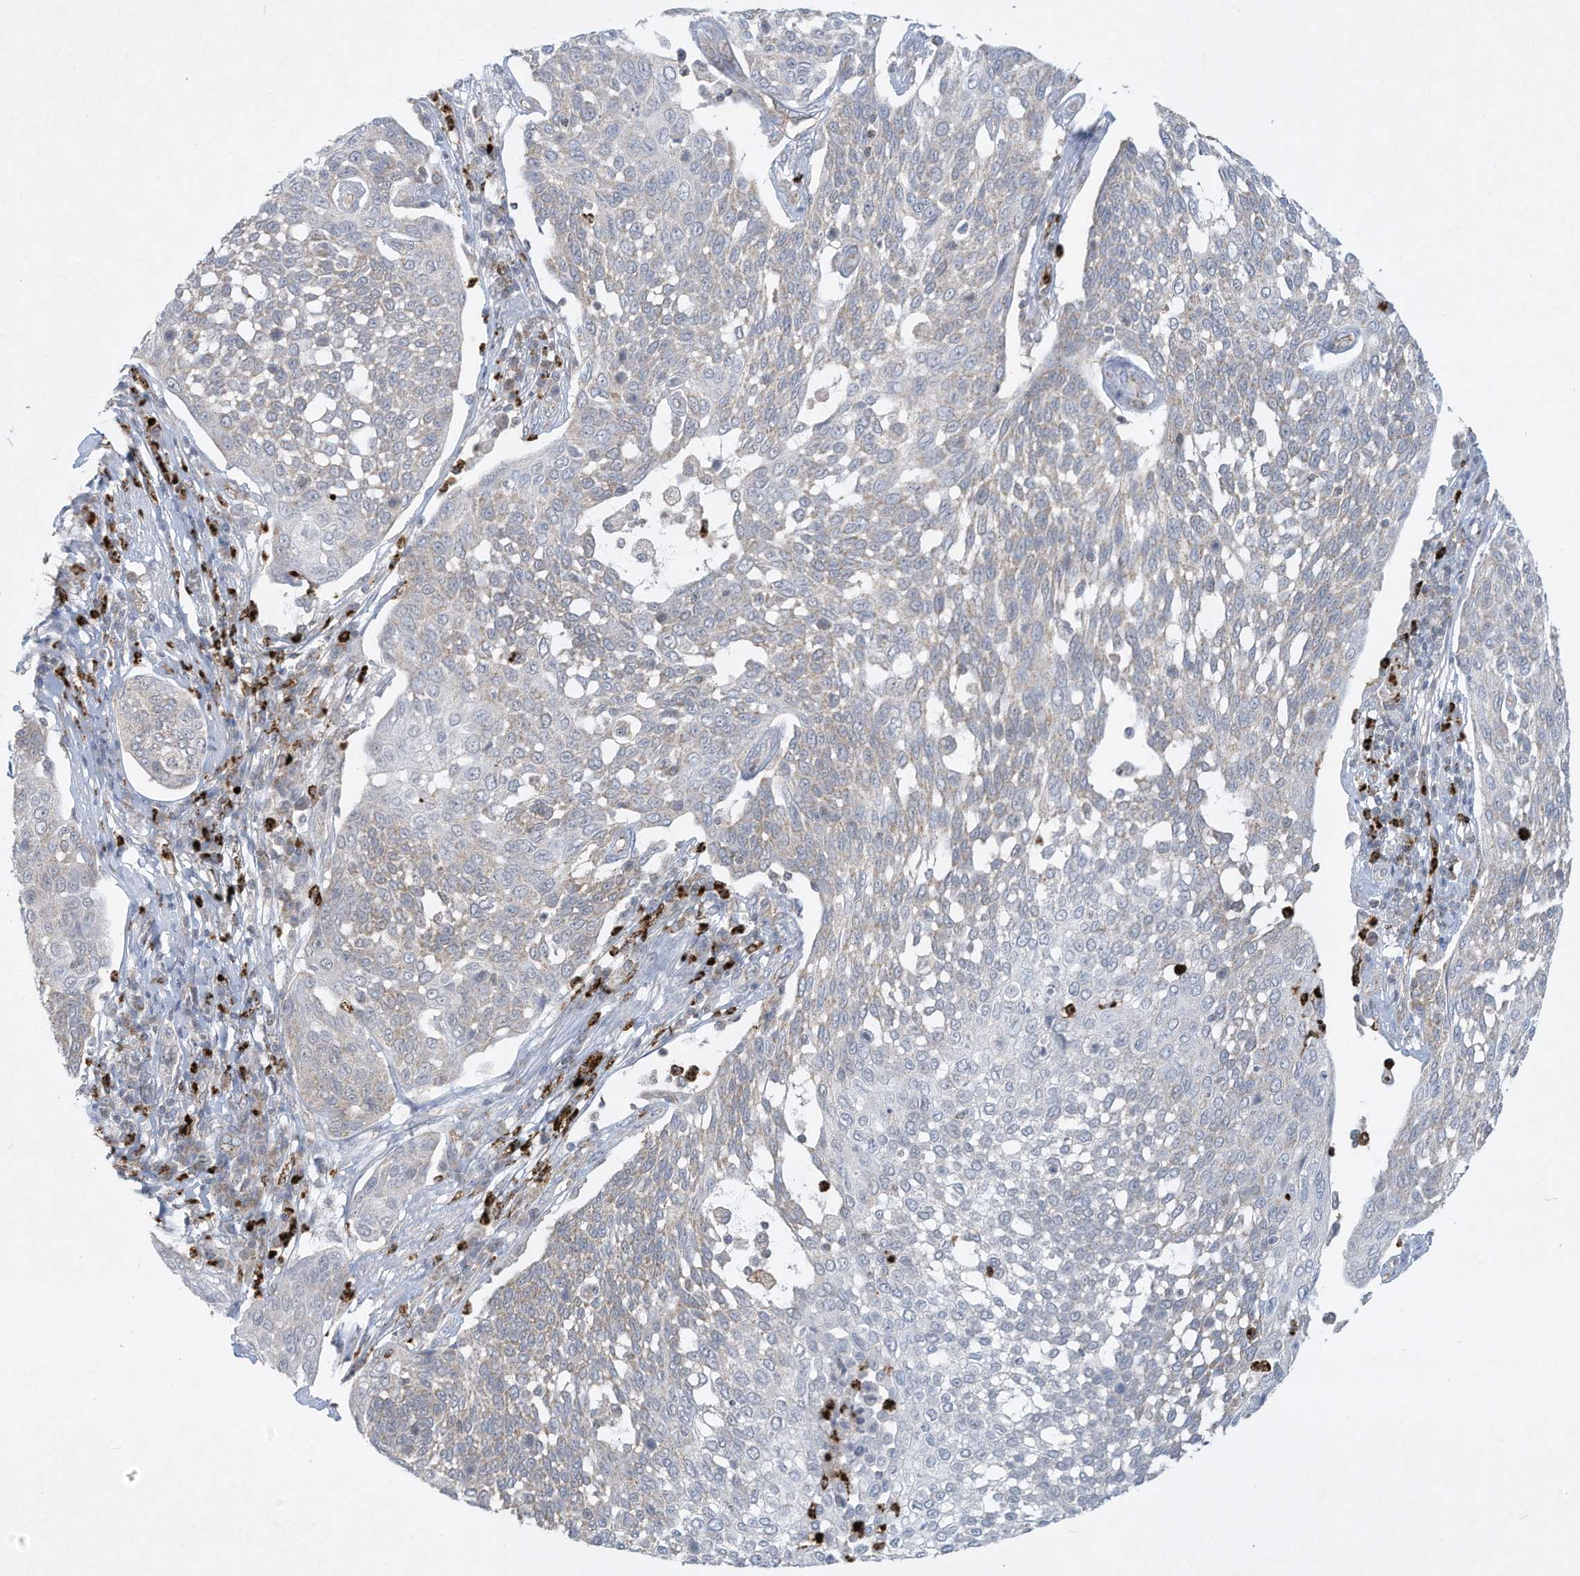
{"staining": {"intensity": "negative", "quantity": "none", "location": "none"}, "tissue": "cervical cancer", "cell_type": "Tumor cells", "image_type": "cancer", "snomed": [{"axis": "morphology", "description": "Squamous cell carcinoma, NOS"}, {"axis": "topography", "description": "Cervix"}], "caption": "Immunohistochemistry of human squamous cell carcinoma (cervical) shows no expression in tumor cells. (DAB (3,3'-diaminobenzidine) immunohistochemistry, high magnification).", "gene": "CHRNA4", "patient": {"sex": "female", "age": 34}}